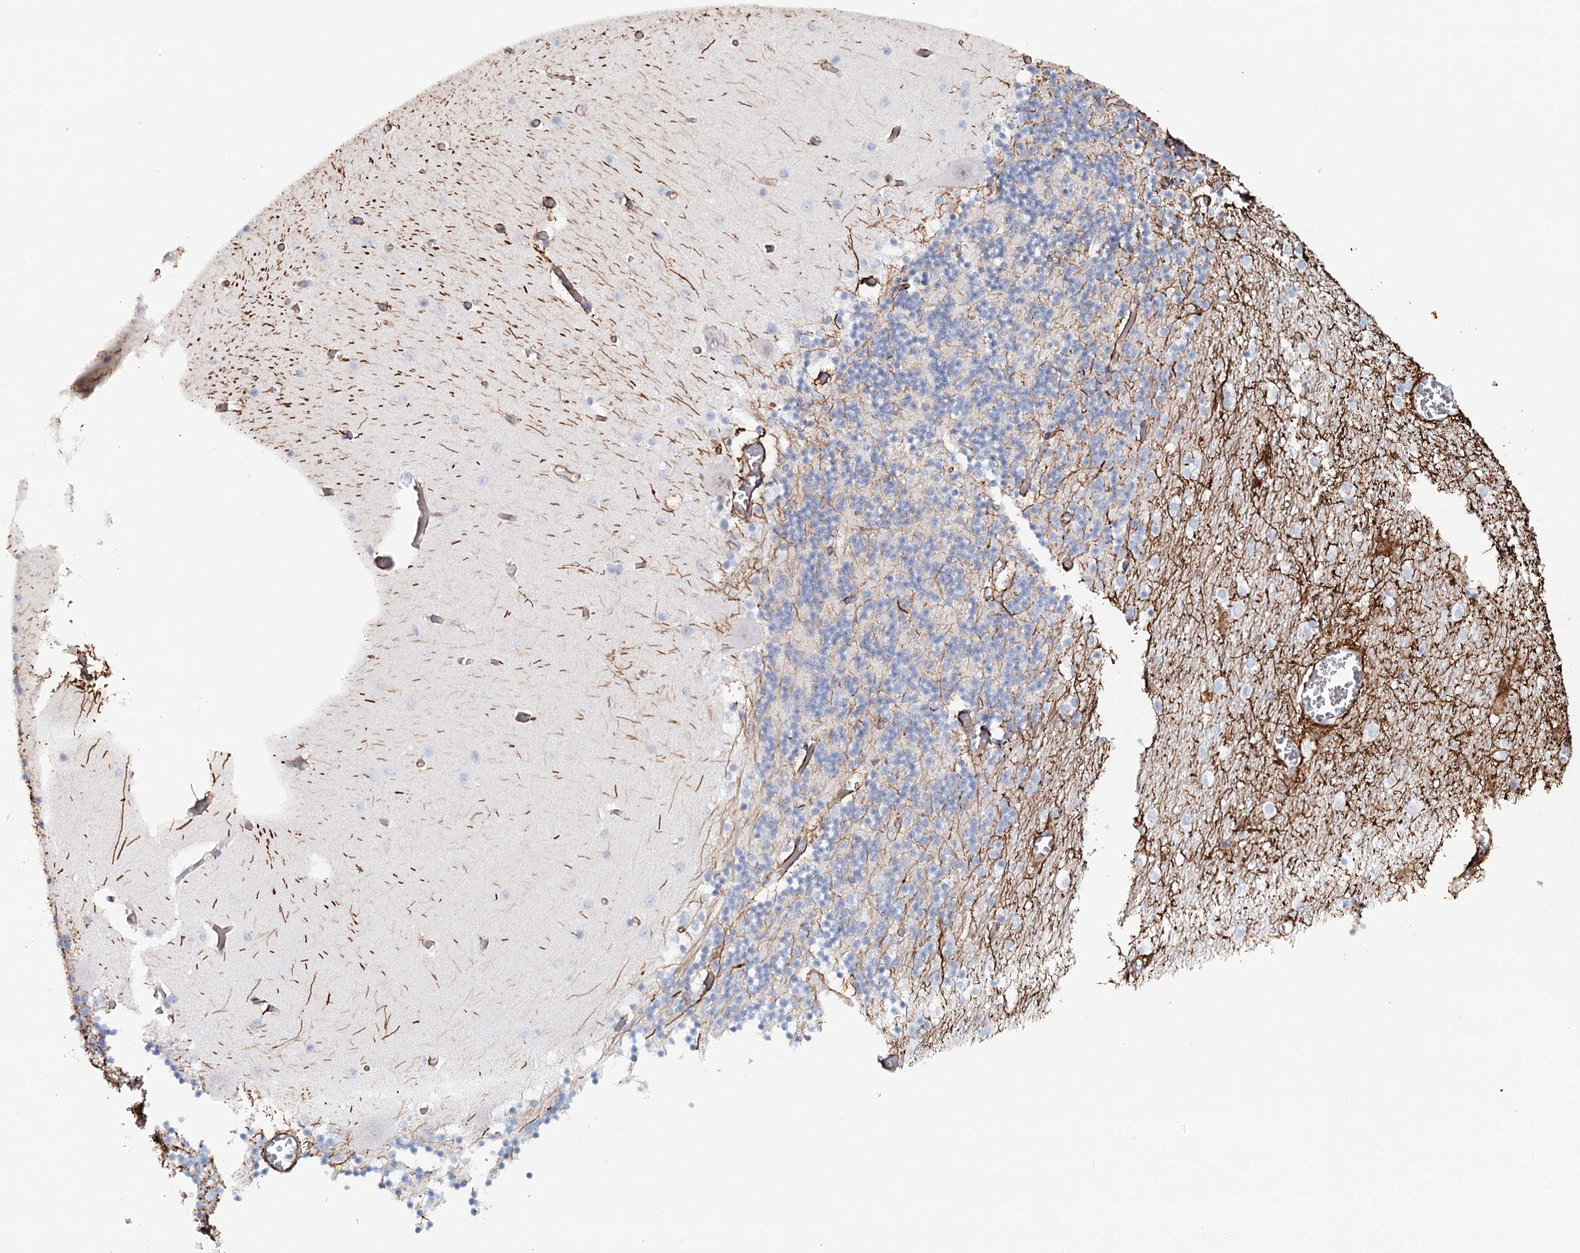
{"staining": {"intensity": "strong", "quantity": "<25%", "location": "cytoplasmic/membranous"}, "tissue": "cerebellum", "cell_type": "Cells in granular layer", "image_type": "normal", "snomed": [{"axis": "morphology", "description": "Normal tissue, NOS"}, {"axis": "topography", "description": "Cerebellum"}], "caption": "Cerebellum stained with a brown dye displays strong cytoplasmic/membranous positive expression in about <25% of cells in granular layer.", "gene": "SYNPO", "patient": {"sex": "female", "age": 28}}